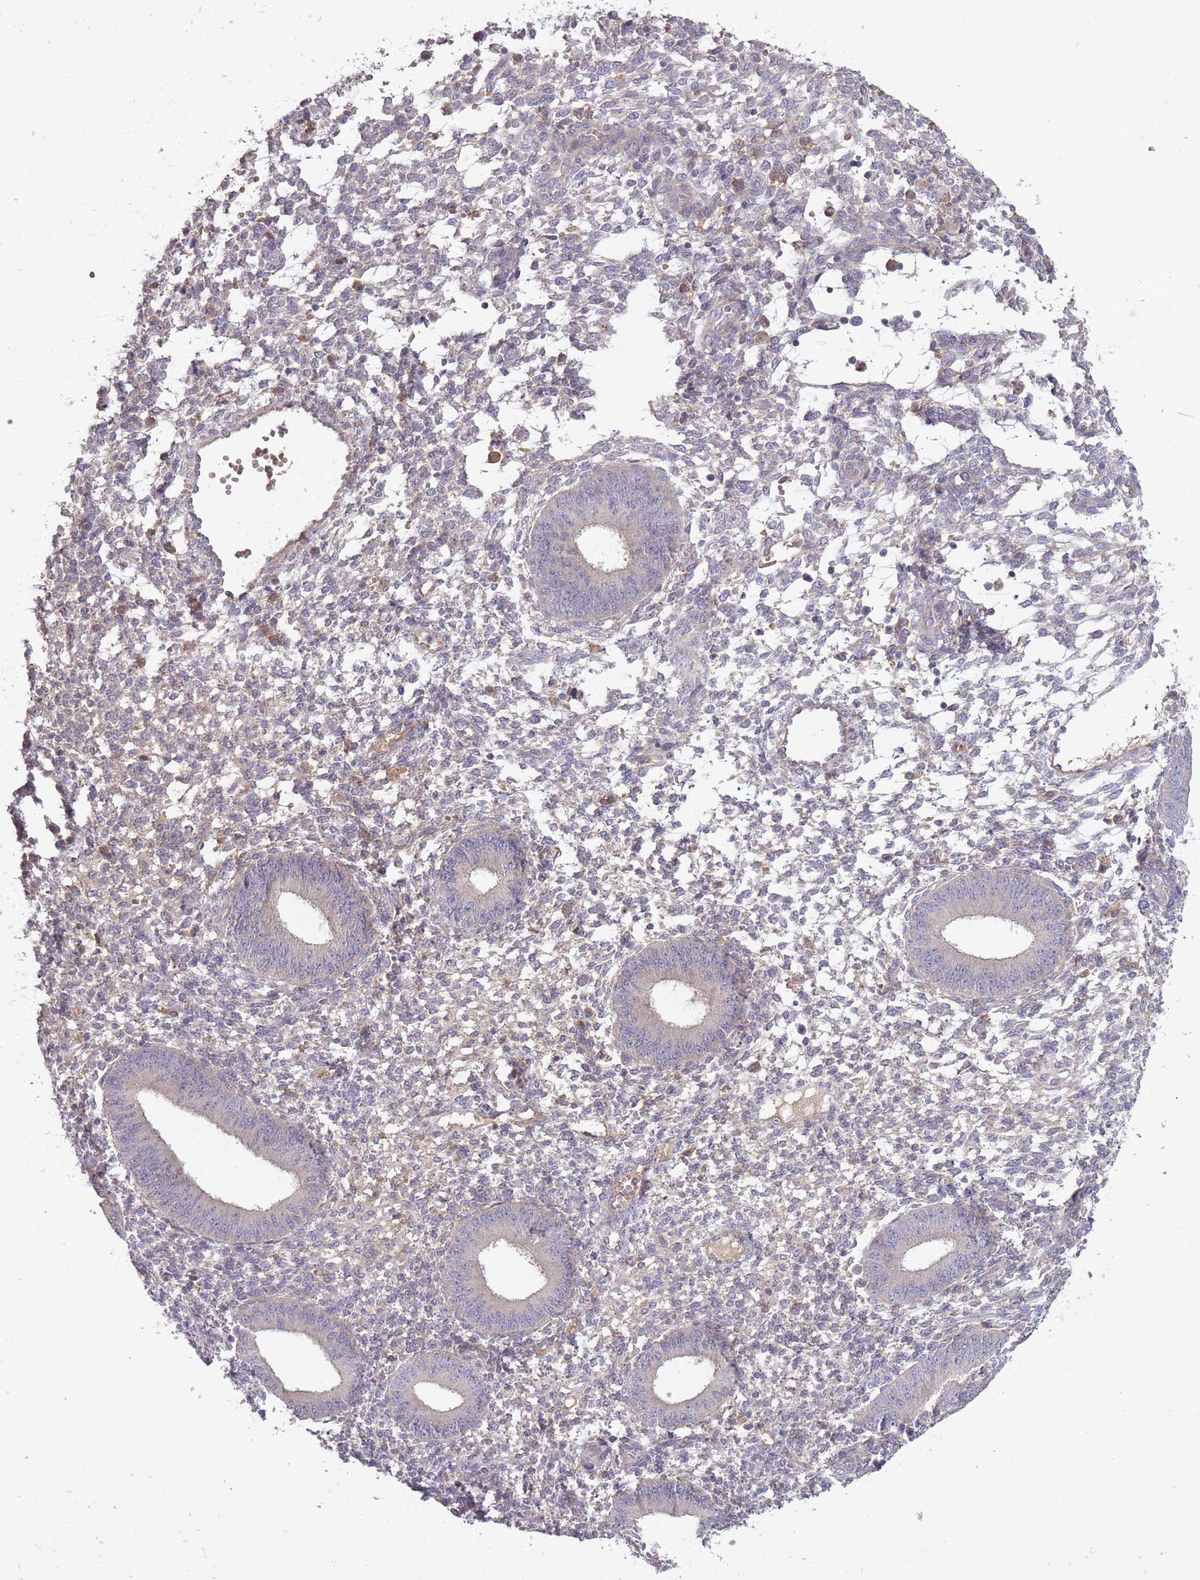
{"staining": {"intensity": "negative", "quantity": "none", "location": "none"}, "tissue": "endometrium", "cell_type": "Cells in endometrial stroma", "image_type": "normal", "snomed": [{"axis": "morphology", "description": "Normal tissue, NOS"}, {"axis": "topography", "description": "Endometrium"}], "caption": "DAB (3,3'-diaminobenzidine) immunohistochemical staining of normal endometrium reveals no significant staining in cells in endometrial stroma.", "gene": "OR2V1", "patient": {"sex": "female", "age": 49}}